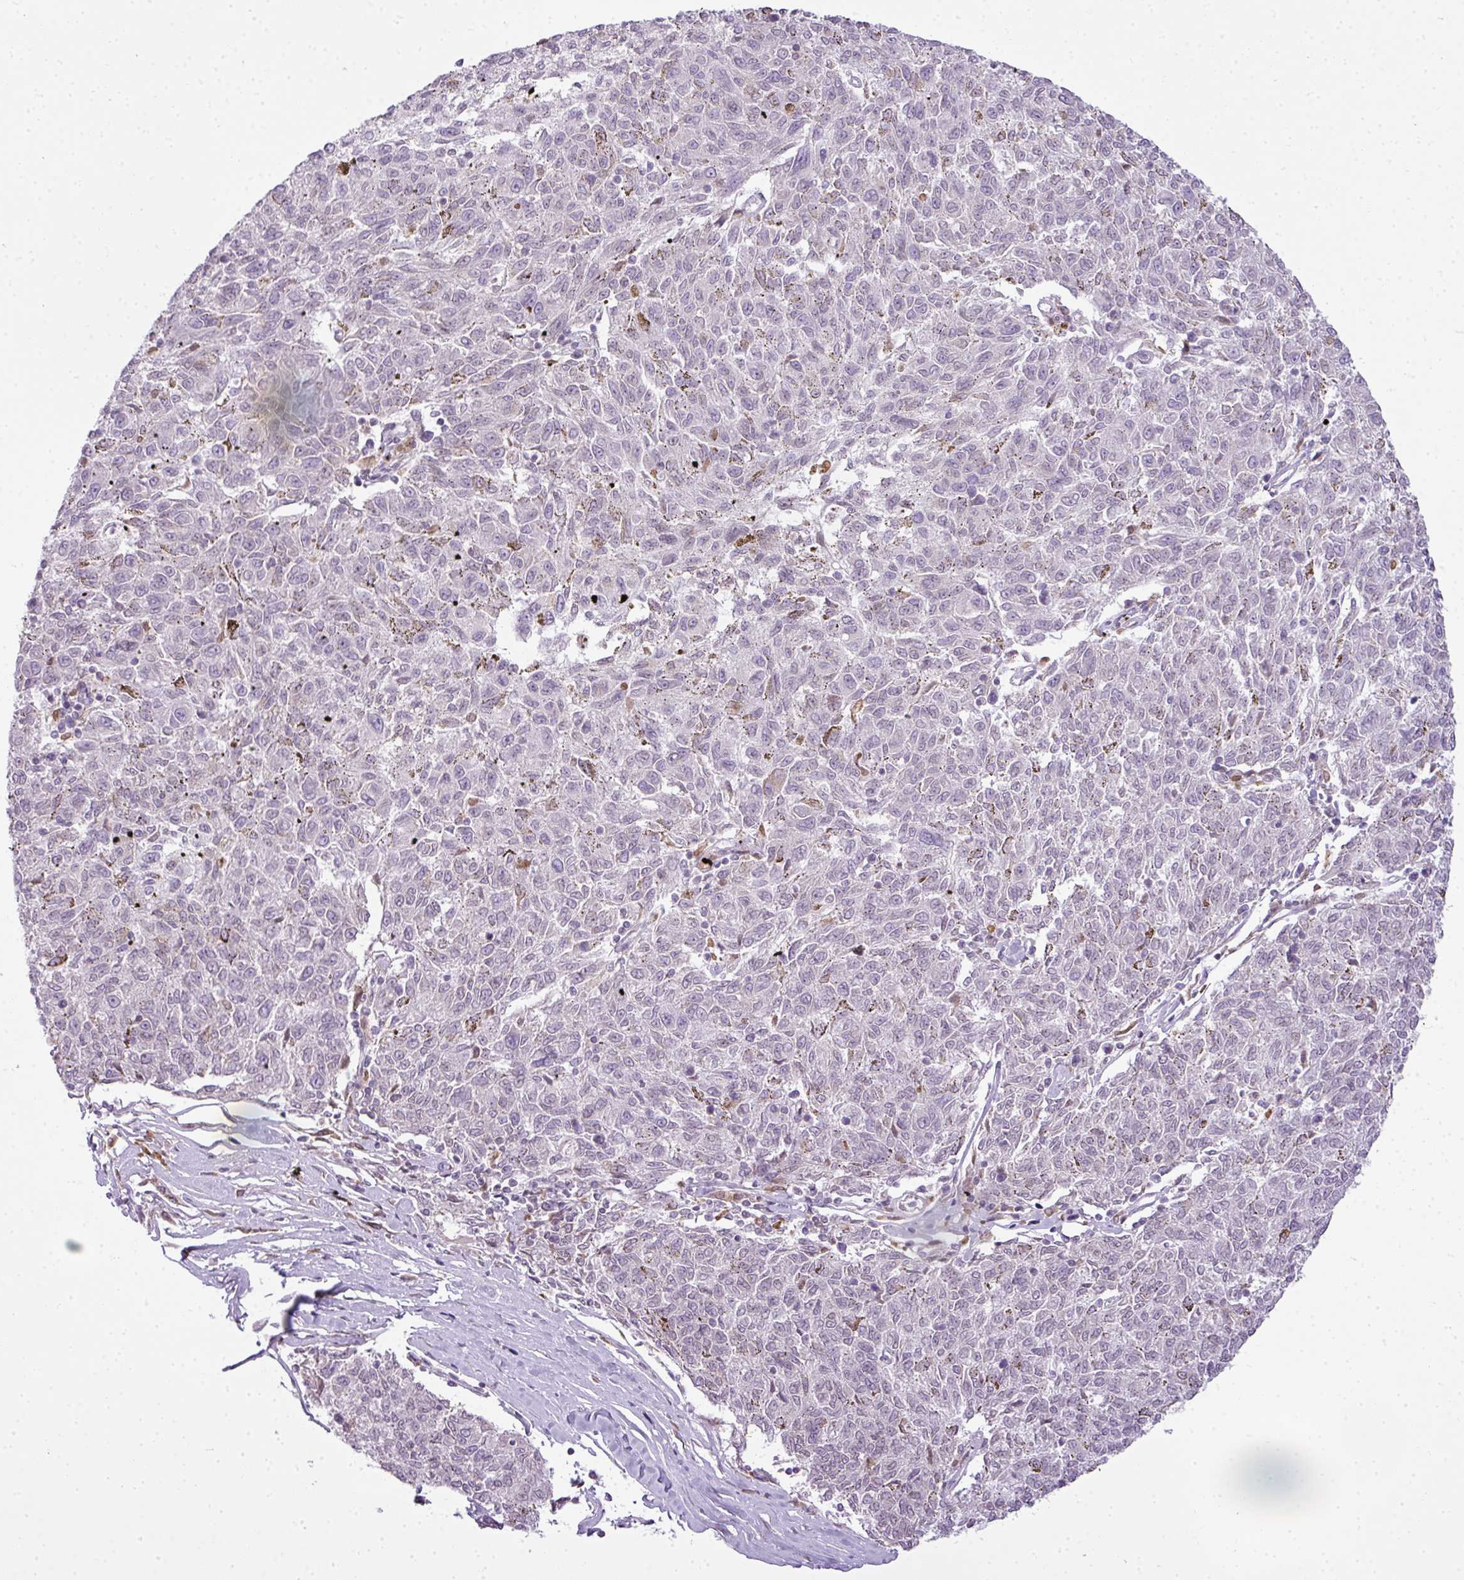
{"staining": {"intensity": "negative", "quantity": "none", "location": "none"}, "tissue": "melanoma", "cell_type": "Tumor cells", "image_type": "cancer", "snomed": [{"axis": "morphology", "description": "Malignant melanoma, NOS"}, {"axis": "topography", "description": "Skin"}], "caption": "The image displays no significant staining in tumor cells of malignant melanoma.", "gene": "COX18", "patient": {"sex": "female", "age": 72}}